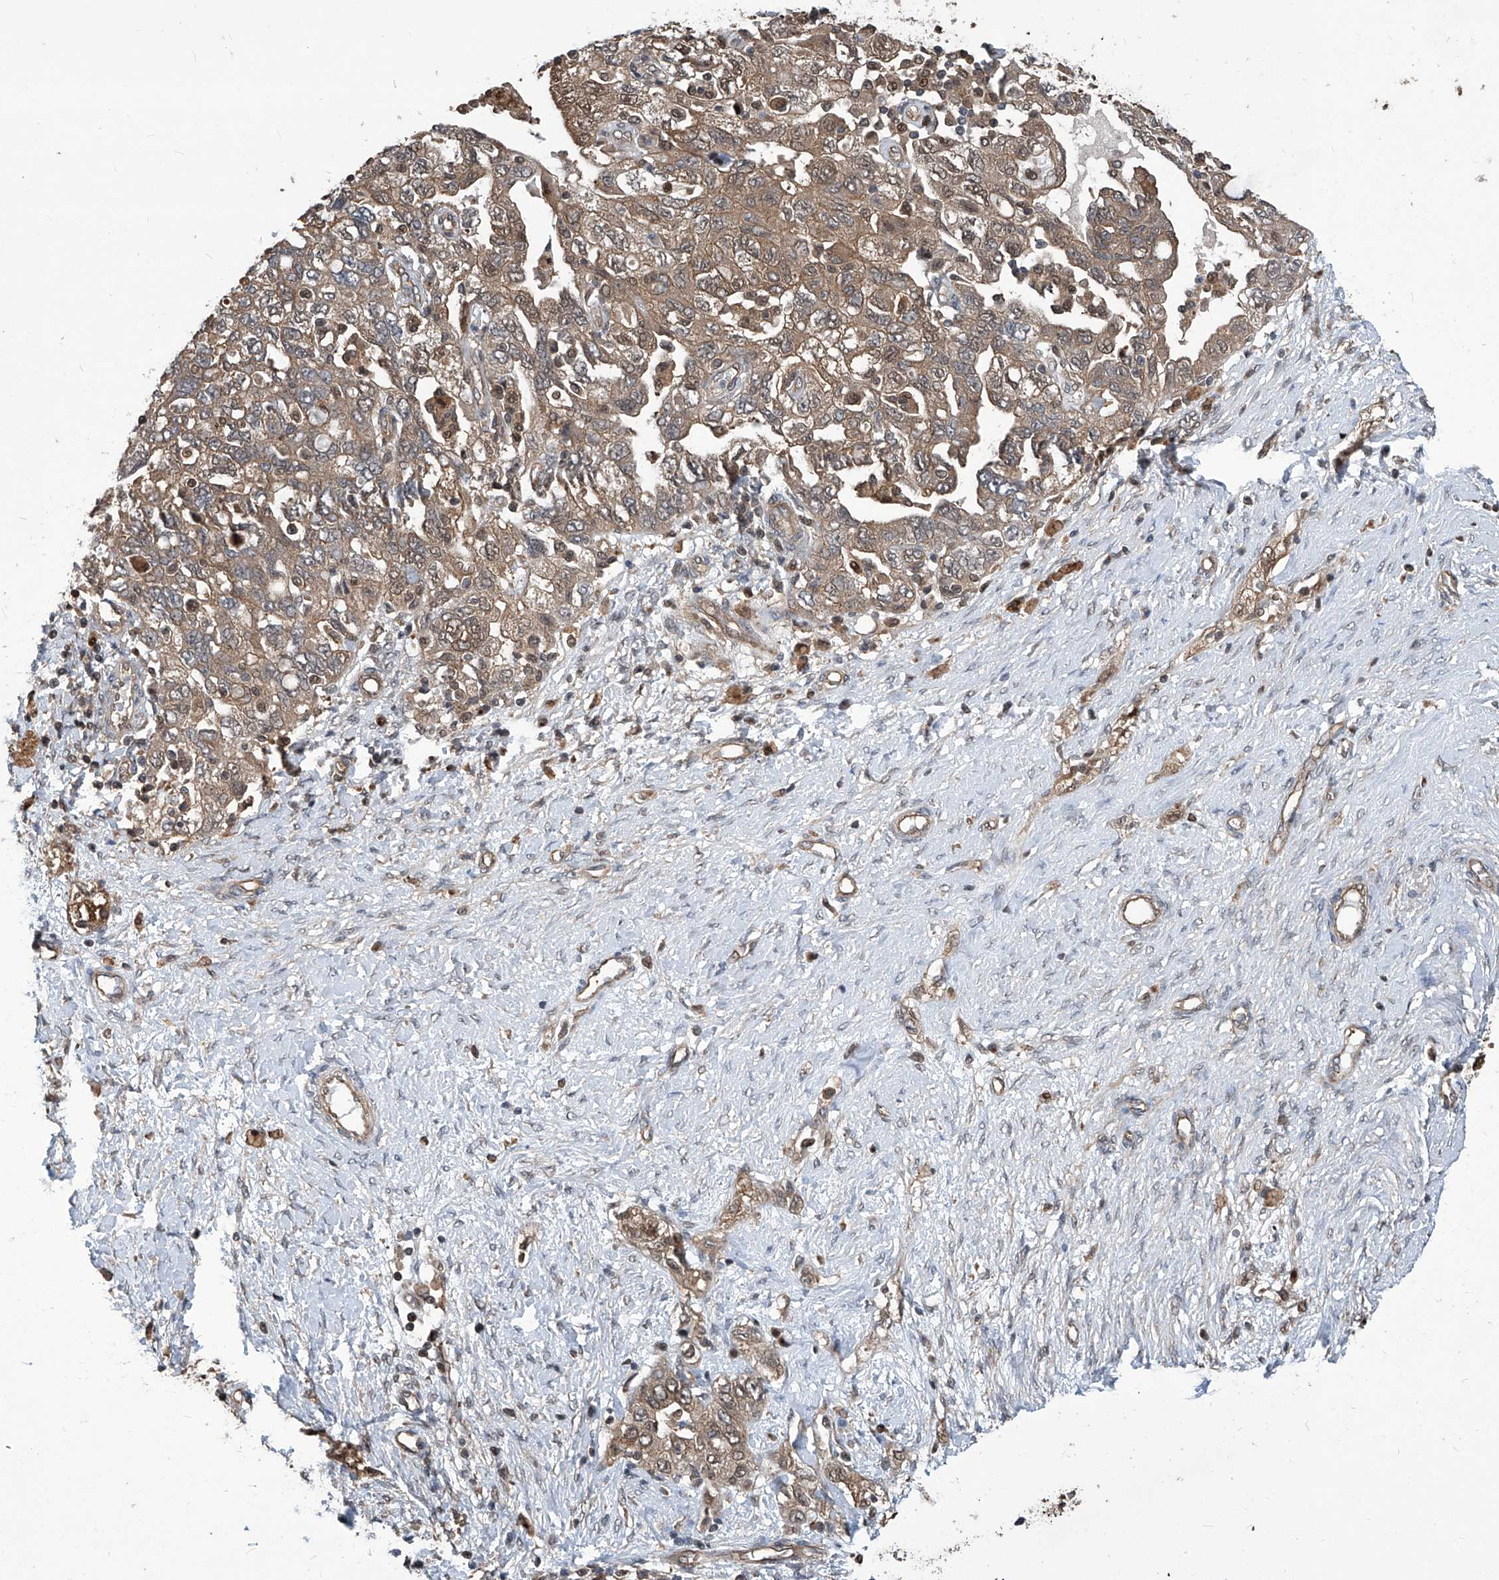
{"staining": {"intensity": "weak", "quantity": ">75%", "location": "cytoplasmic/membranous,nuclear"}, "tissue": "ovarian cancer", "cell_type": "Tumor cells", "image_type": "cancer", "snomed": [{"axis": "morphology", "description": "Carcinoma, NOS"}, {"axis": "morphology", "description": "Cystadenocarcinoma, serous, NOS"}, {"axis": "topography", "description": "Ovary"}], "caption": "Immunohistochemical staining of carcinoma (ovarian) demonstrates weak cytoplasmic/membranous and nuclear protein expression in approximately >75% of tumor cells.", "gene": "PSMB1", "patient": {"sex": "female", "age": 69}}